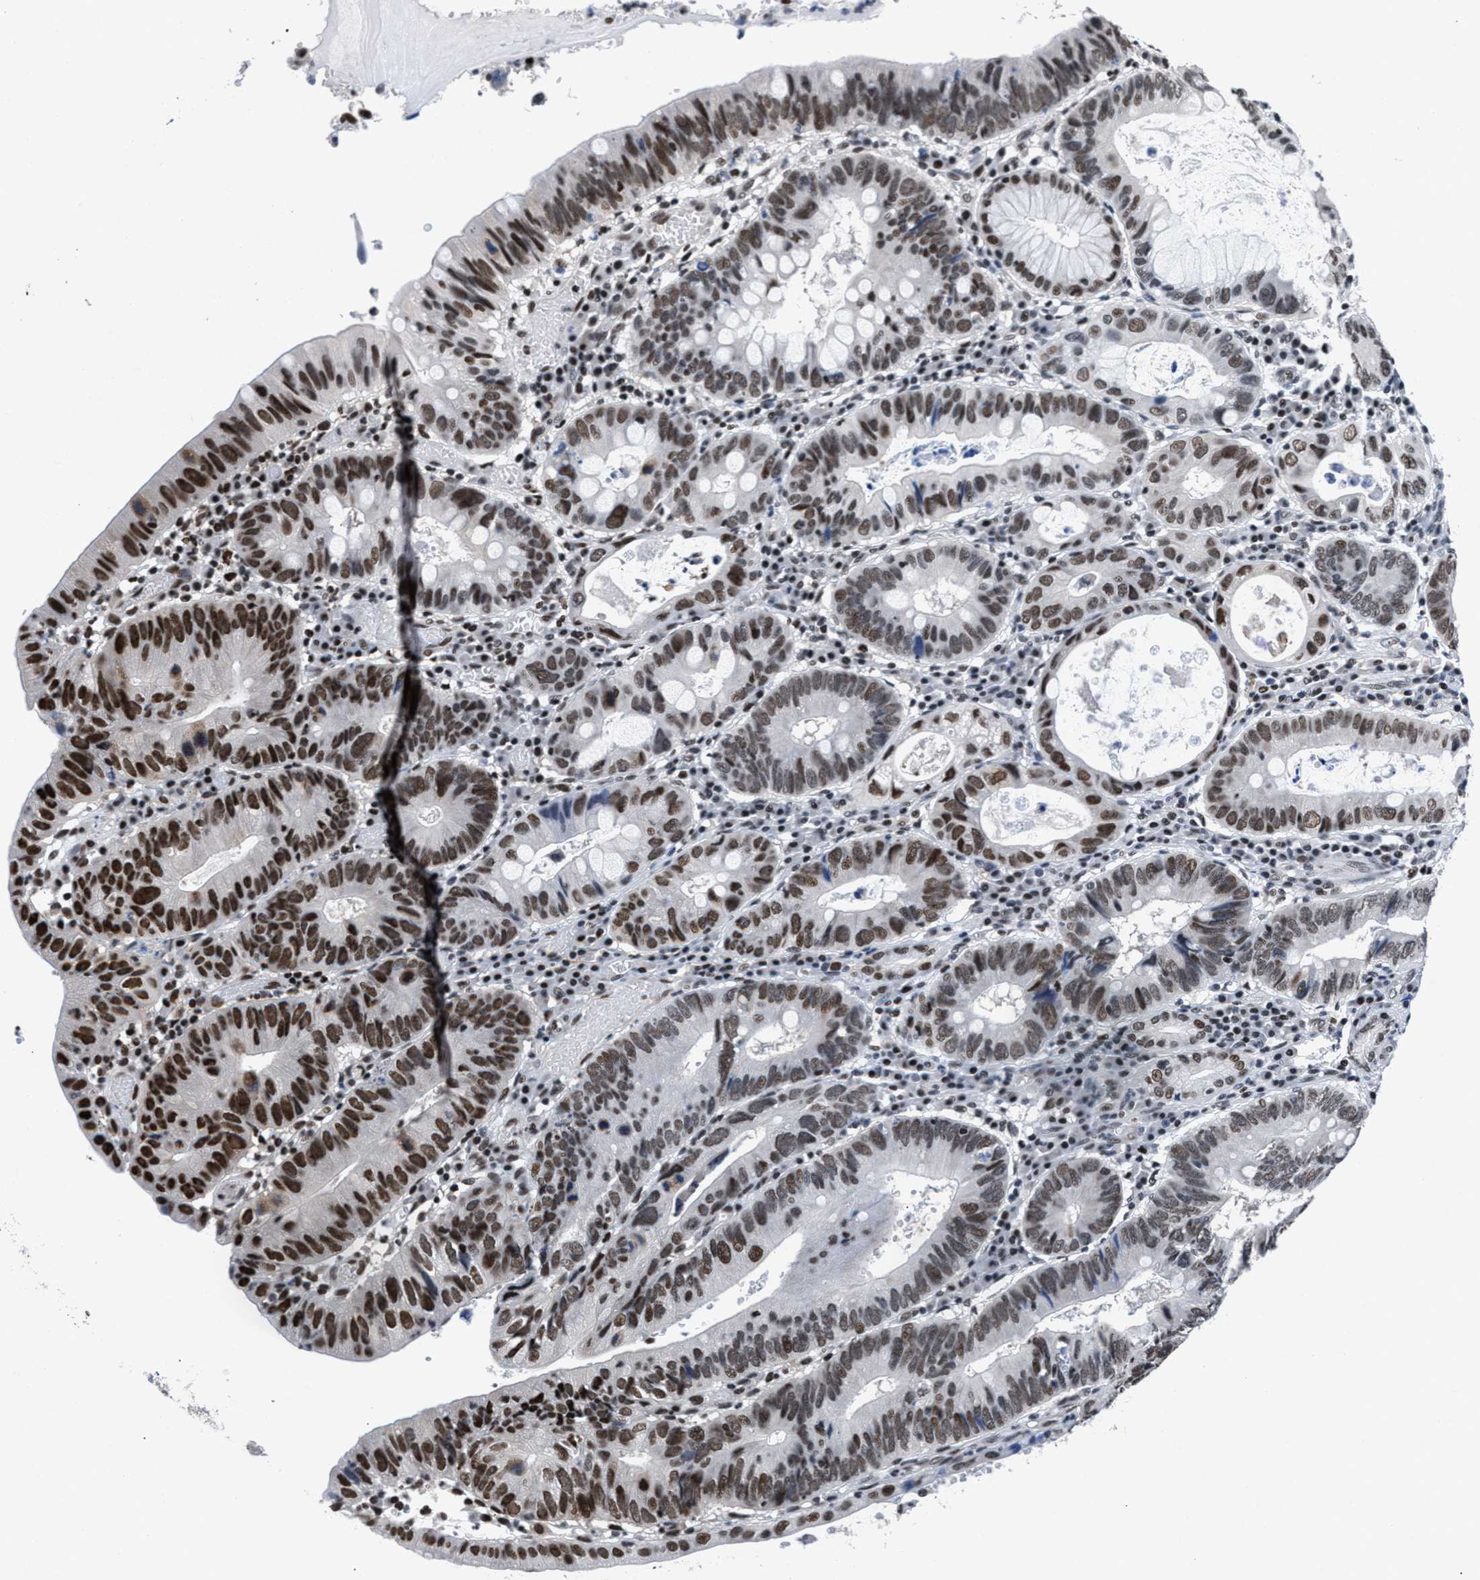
{"staining": {"intensity": "moderate", "quantity": ">75%", "location": "nuclear"}, "tissue": "stomach cancer", "cell_type": "Tumor cells", "image_type": "cancer", "snomed": [{"axis": "morphology", "description": "Adenocarcinoma, NOS"}, {"axis": "topography", "description": "Stomach"}], "caption": "Immunohistochemical staining of human stomach cancer (adenocarcinoma) displays moderate nuclear protein staining in approximately >75% of tumor cells. (Stains: DAB in brown, nuclei in blue, Microscopy: brightfield microscopy at high magnification).", "gene": "WDR81", "patient": {"sex": "male", "age": 59}}